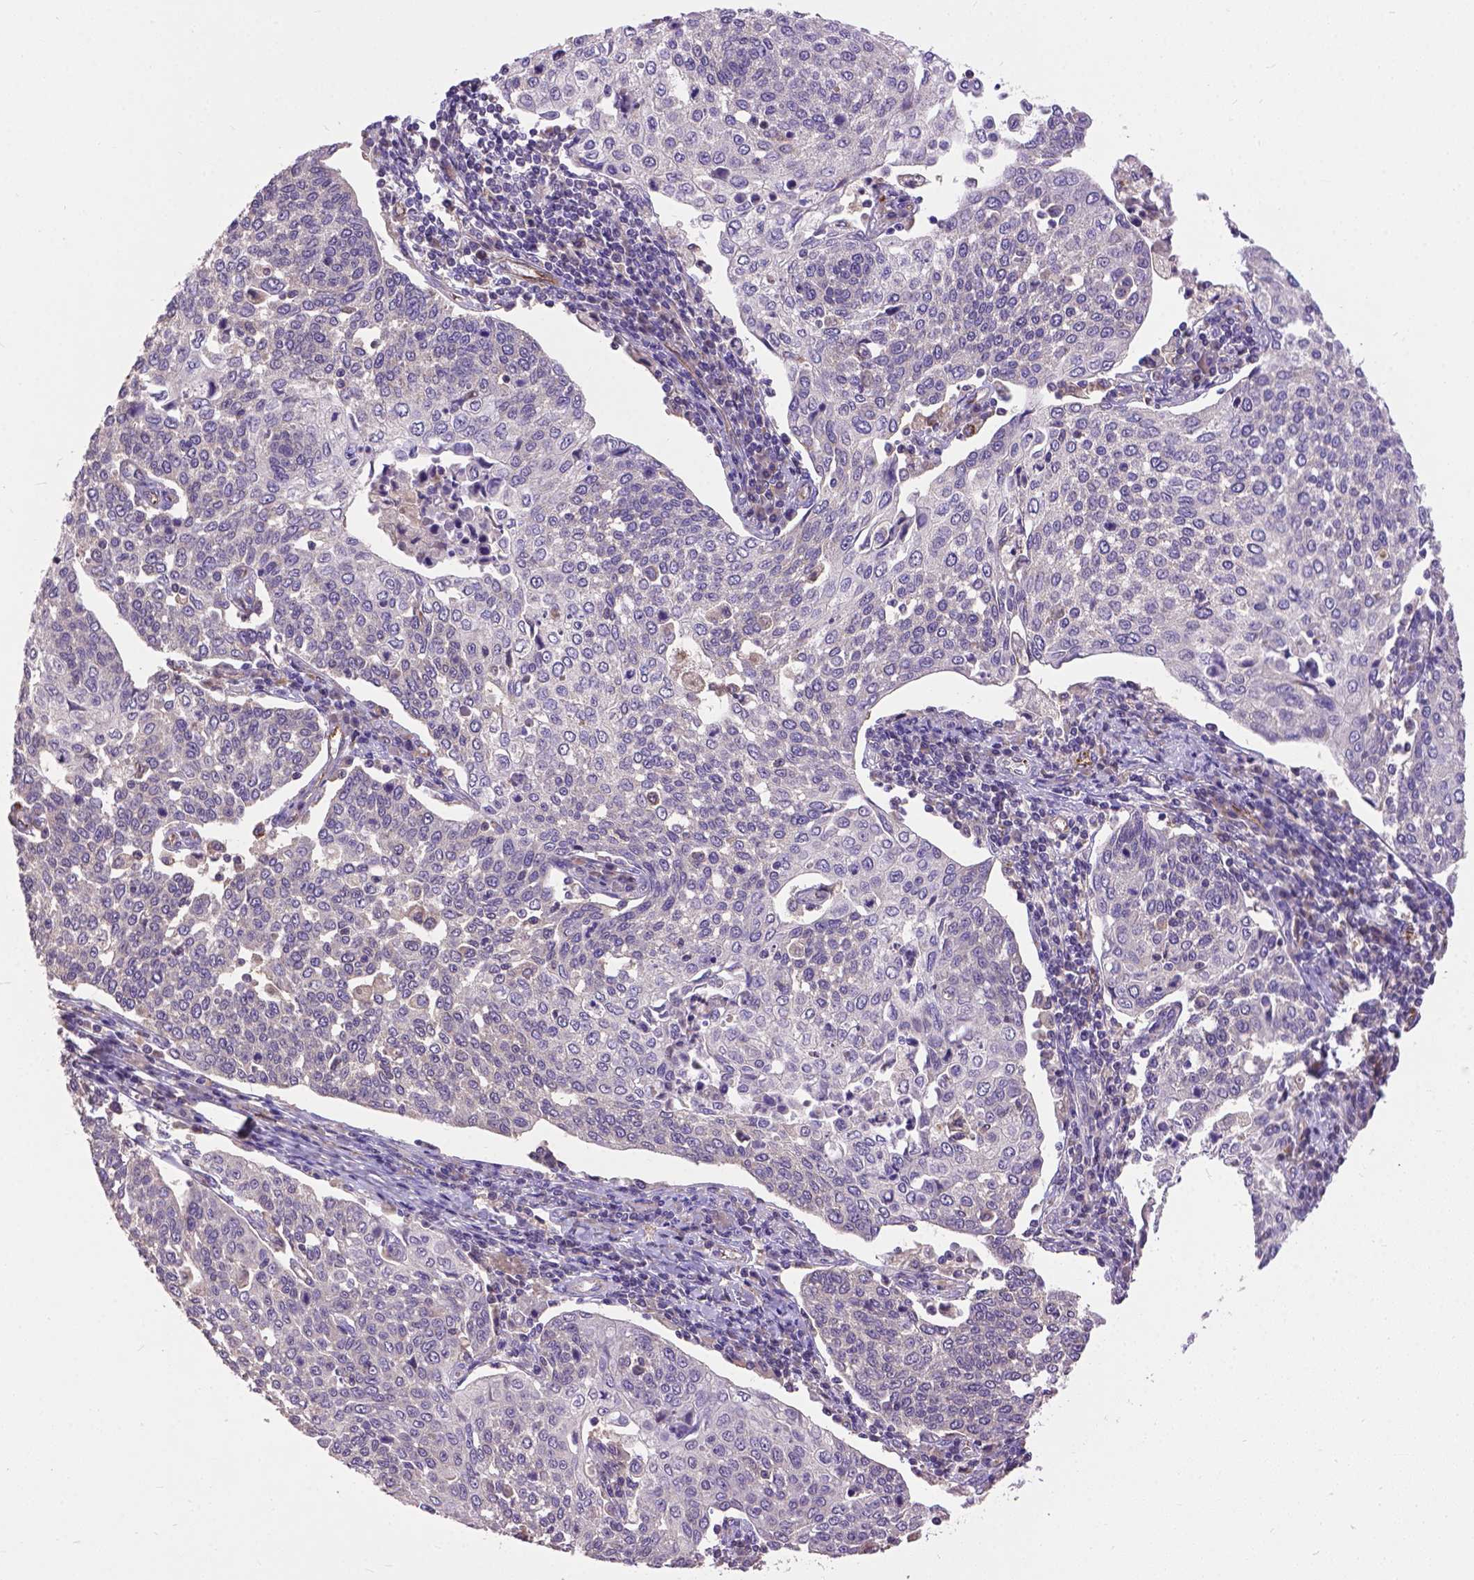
{"staining": {"intensity": "negative", "quantity": "none", "location": "none"}, "tissue": "cervical cancer", "cell_type": "Tumor cells", "image_type": "cancer", "snomed": [{"axis": "morphology", "description": "Squamous cell carcinoma, NOS"}, {"axis": "topography", "description": "Cervix"}], "caption": "Tumor cells are negative for brown protein staining in cervical cancer (squamous cell carcinoma).", "gene": "ZNF337", "patient": {"sex": "female", "age": 34}}